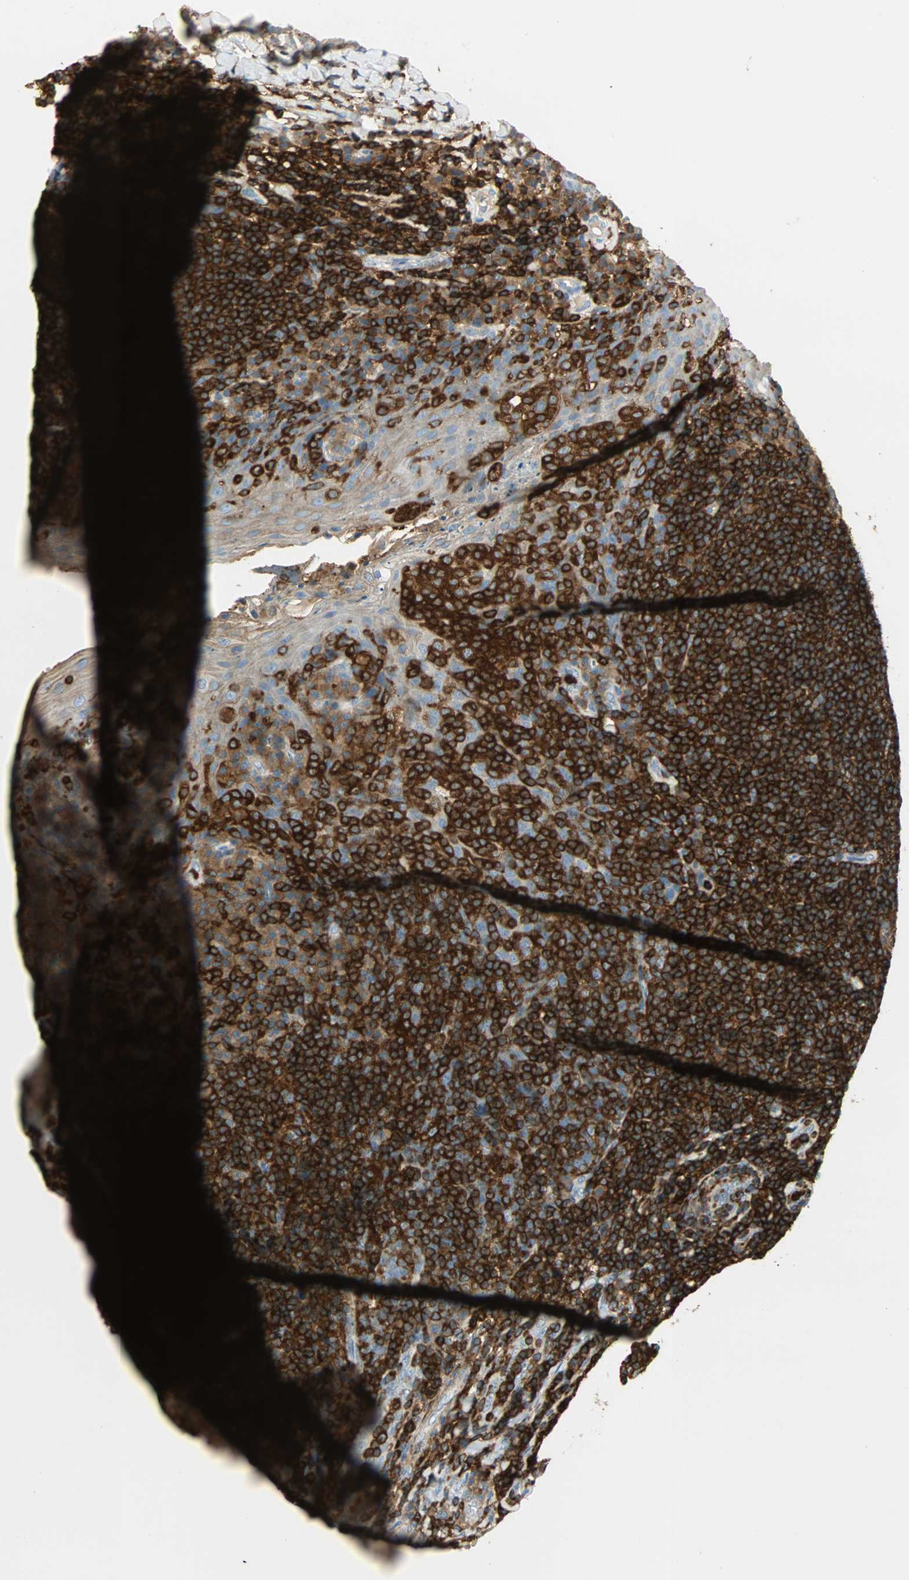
{"staining": {"intensity": "strong", "quantity": "<25%", "location": "cytoplasmic/membranous"}, "tissue": "tonsil", "cell_type": "Germinal center cells", "image_type": "normal", "snomed": [{"axis": "morphology", "description": "Normal tissue, NOS"}, {"axis": "topography", "description": "Tonsil"}], "caption": "Tonsil stained with a brown dye displays strong cytoplasmic/membranous positive expression in approximately <25% of germinal center cells.", "gene": "FMNL1", "patient": {"sex": "male", "age": 17}}